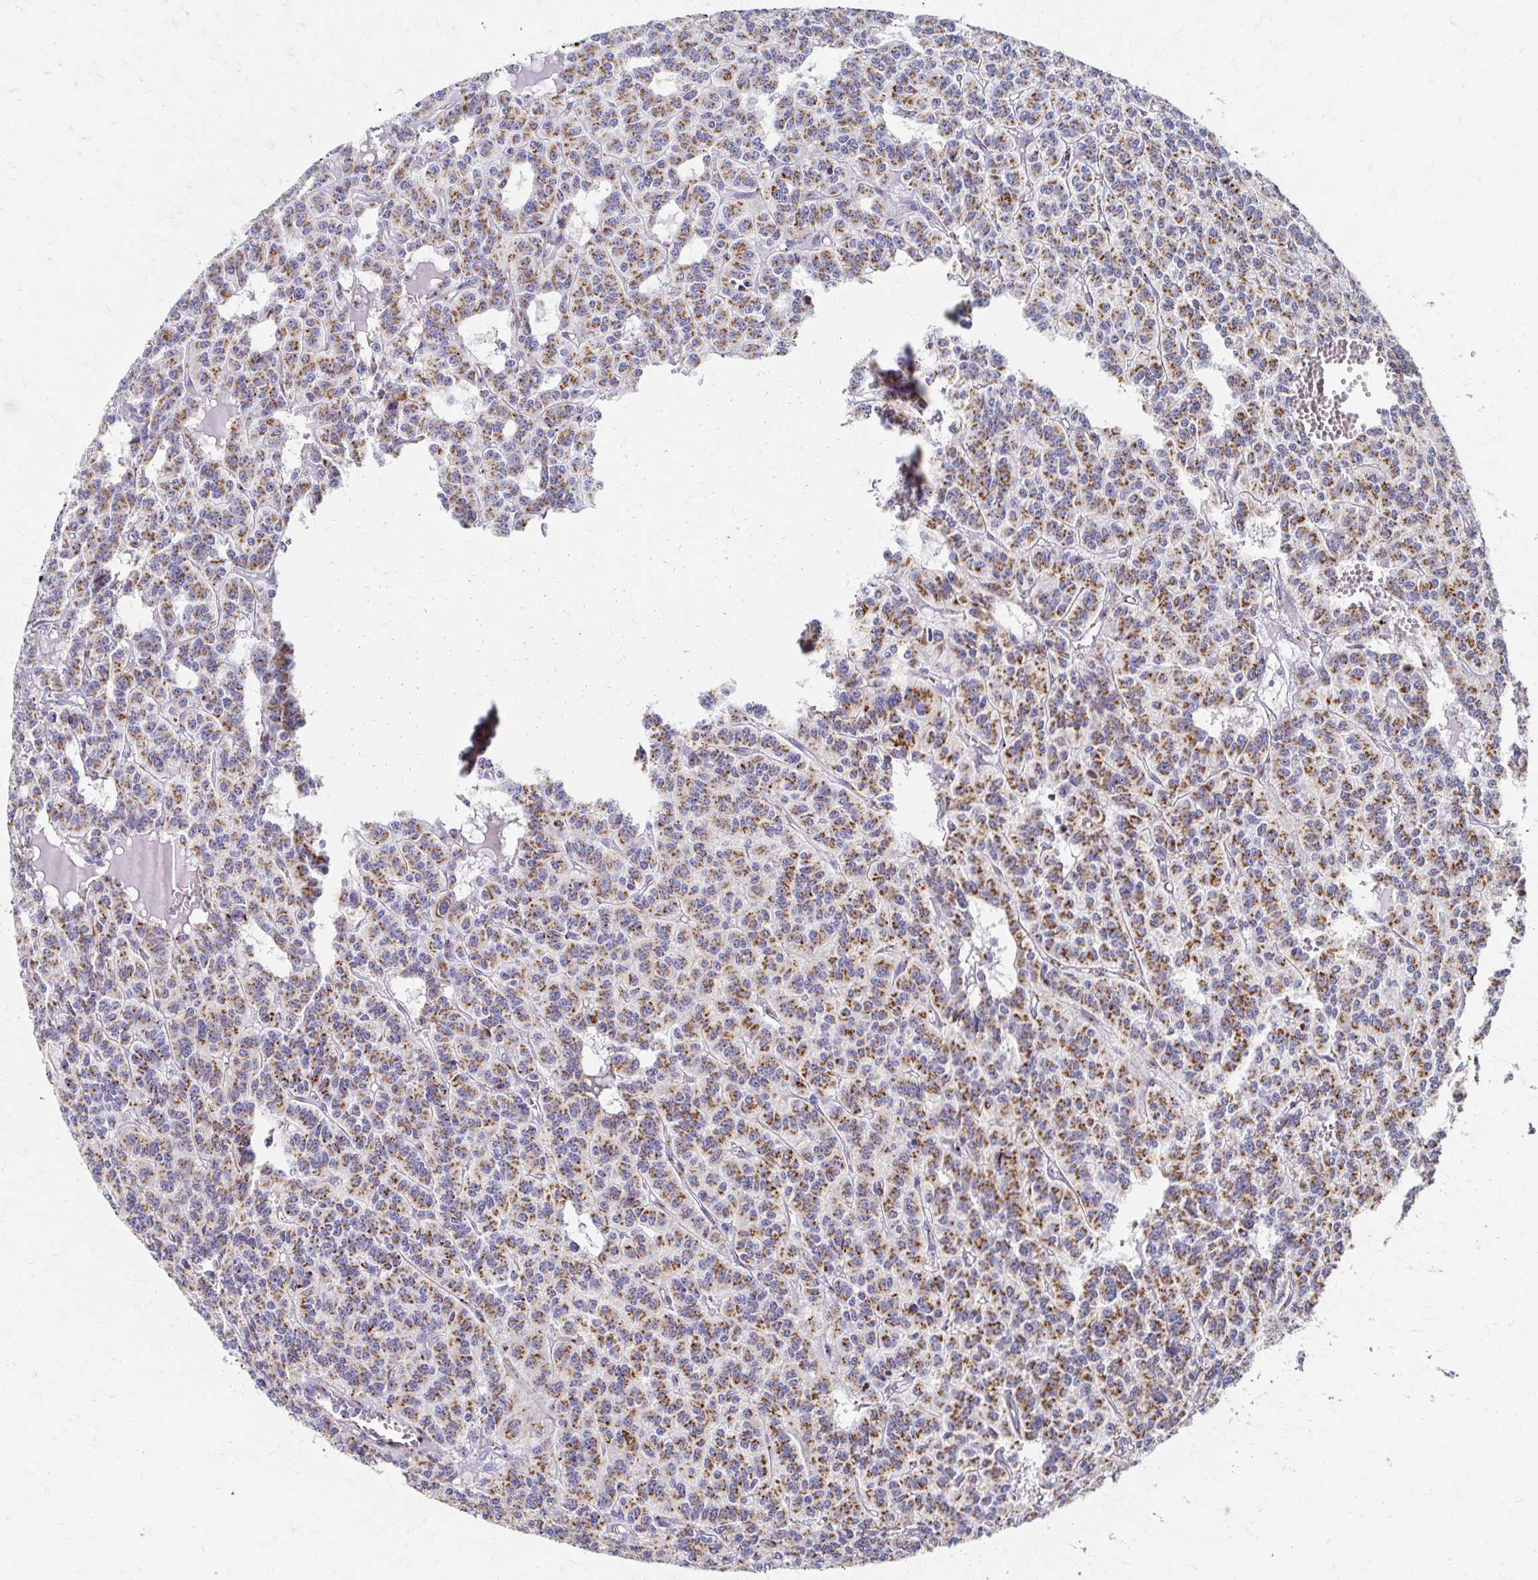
{"staining": {"intensity": "moderate", "quantity": ">75%", "location": "cytoplasmic/membranous"}, "tissue": "carcinoid", "cell_type": "Tumor cells", "image_type": "cancer", "snomed": [{"axis": "morphology", "description": "Carcinoid, malignant, NOS"}, {"axis": "topography", "description": "Lung"}], "caption": "A brown stain highlights moderate cytoplasmic/membranous positivity of a protein in human carcinoid (malignant) tumor cells. The staining is performed using DAB brown chromogen to label protein expression. The nuclei are counter-stained blue using hematoxylin.", "gene": "TM9SF1", "patient": {"sex": "female", "age": 71}}